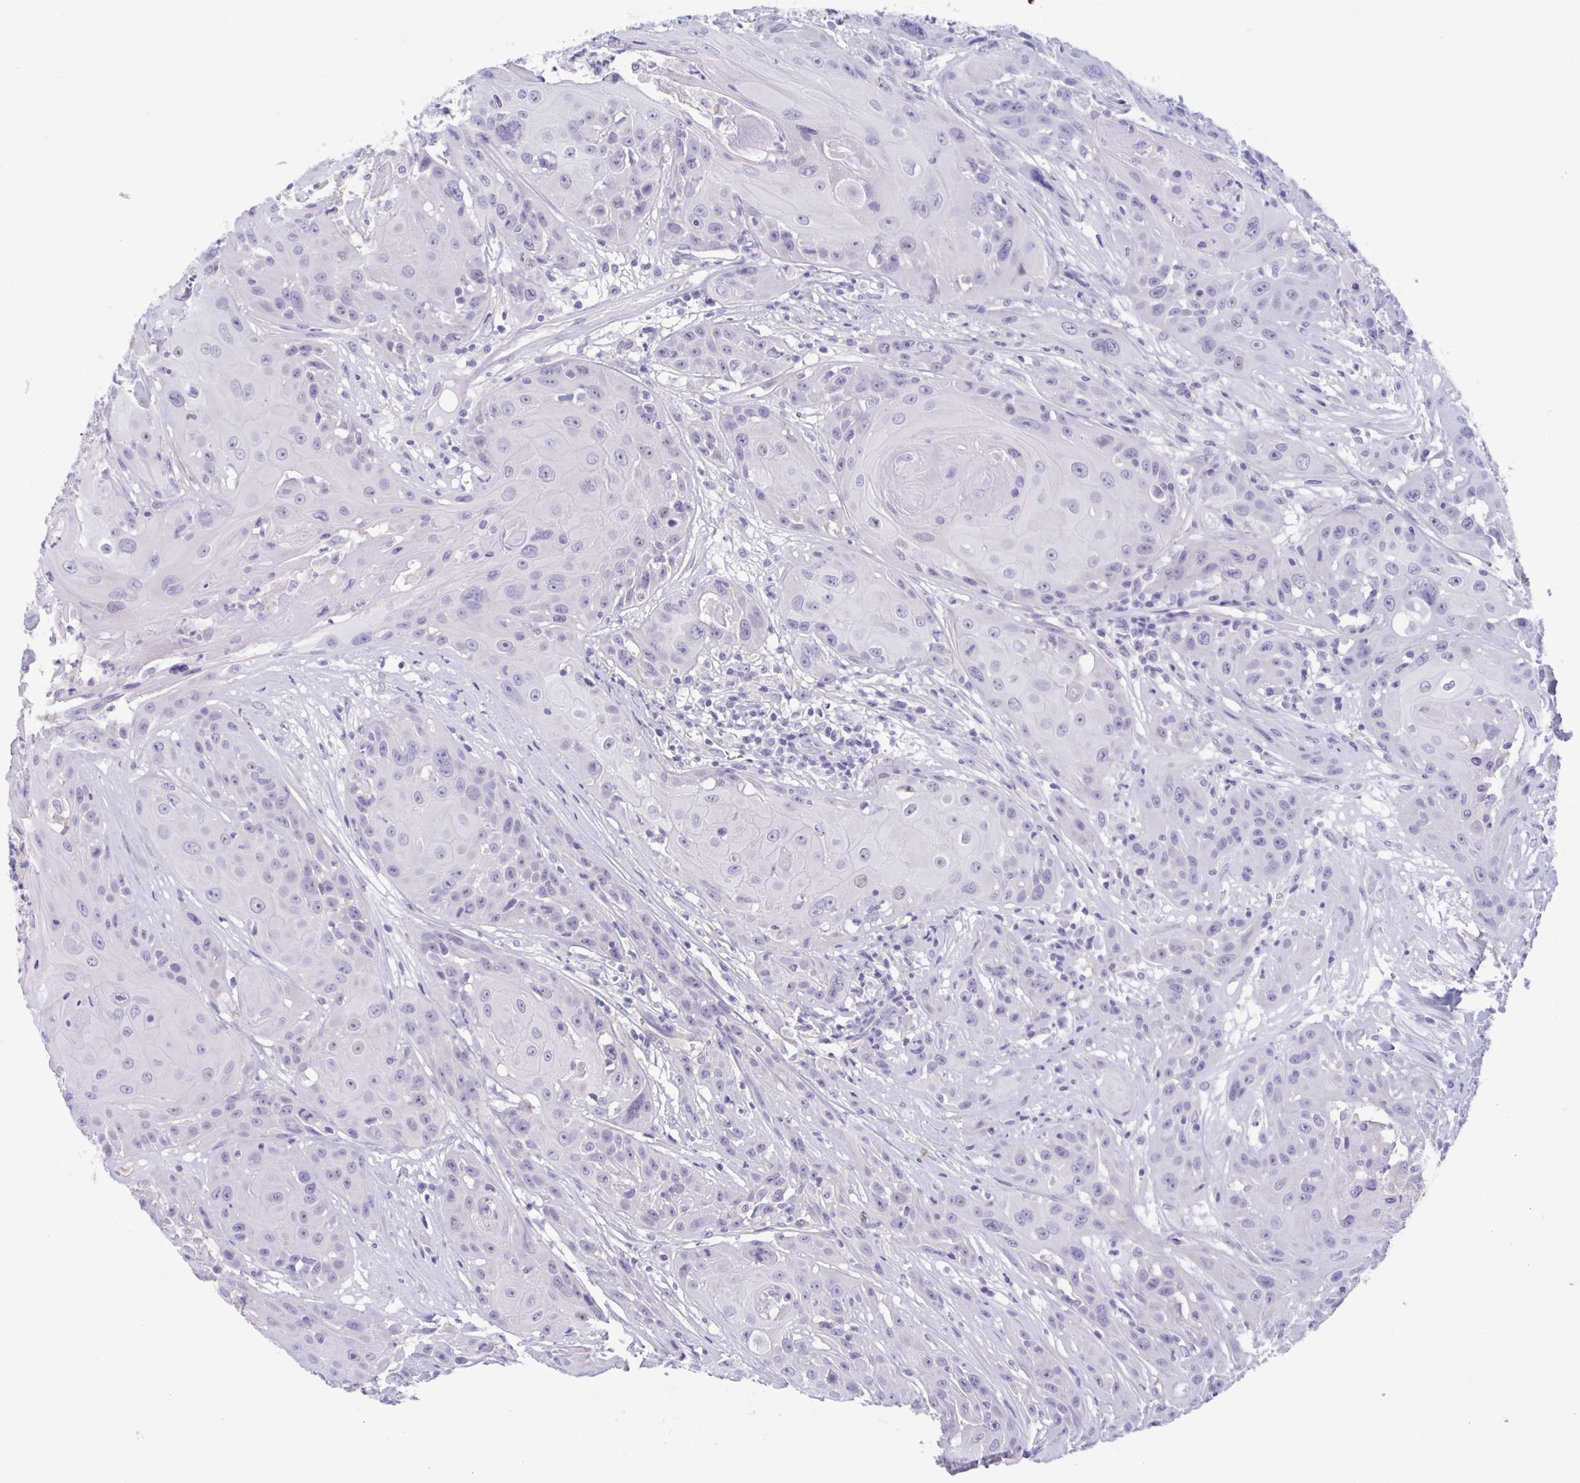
{"staining": {"intensity": "negative", "quantity": "none", "location": "none"}, "tissue": "head and neck cancer", "cell_type": "Tumor cells", "image_type": "cancer", "snomed": [{"axis": "morphology", "description": "Squamous cell carcinoma, NOS"}, {"axis": "topography", "description": "Skin"}, {"axis": "topography", "description": "Head-Neck"}], "caption": "The histopathology image shows no staining of tumor cells in head and neck squamous cell carcinoma.", "gene": "MORC4", "patient": {"sex": "male", "age": 80}}